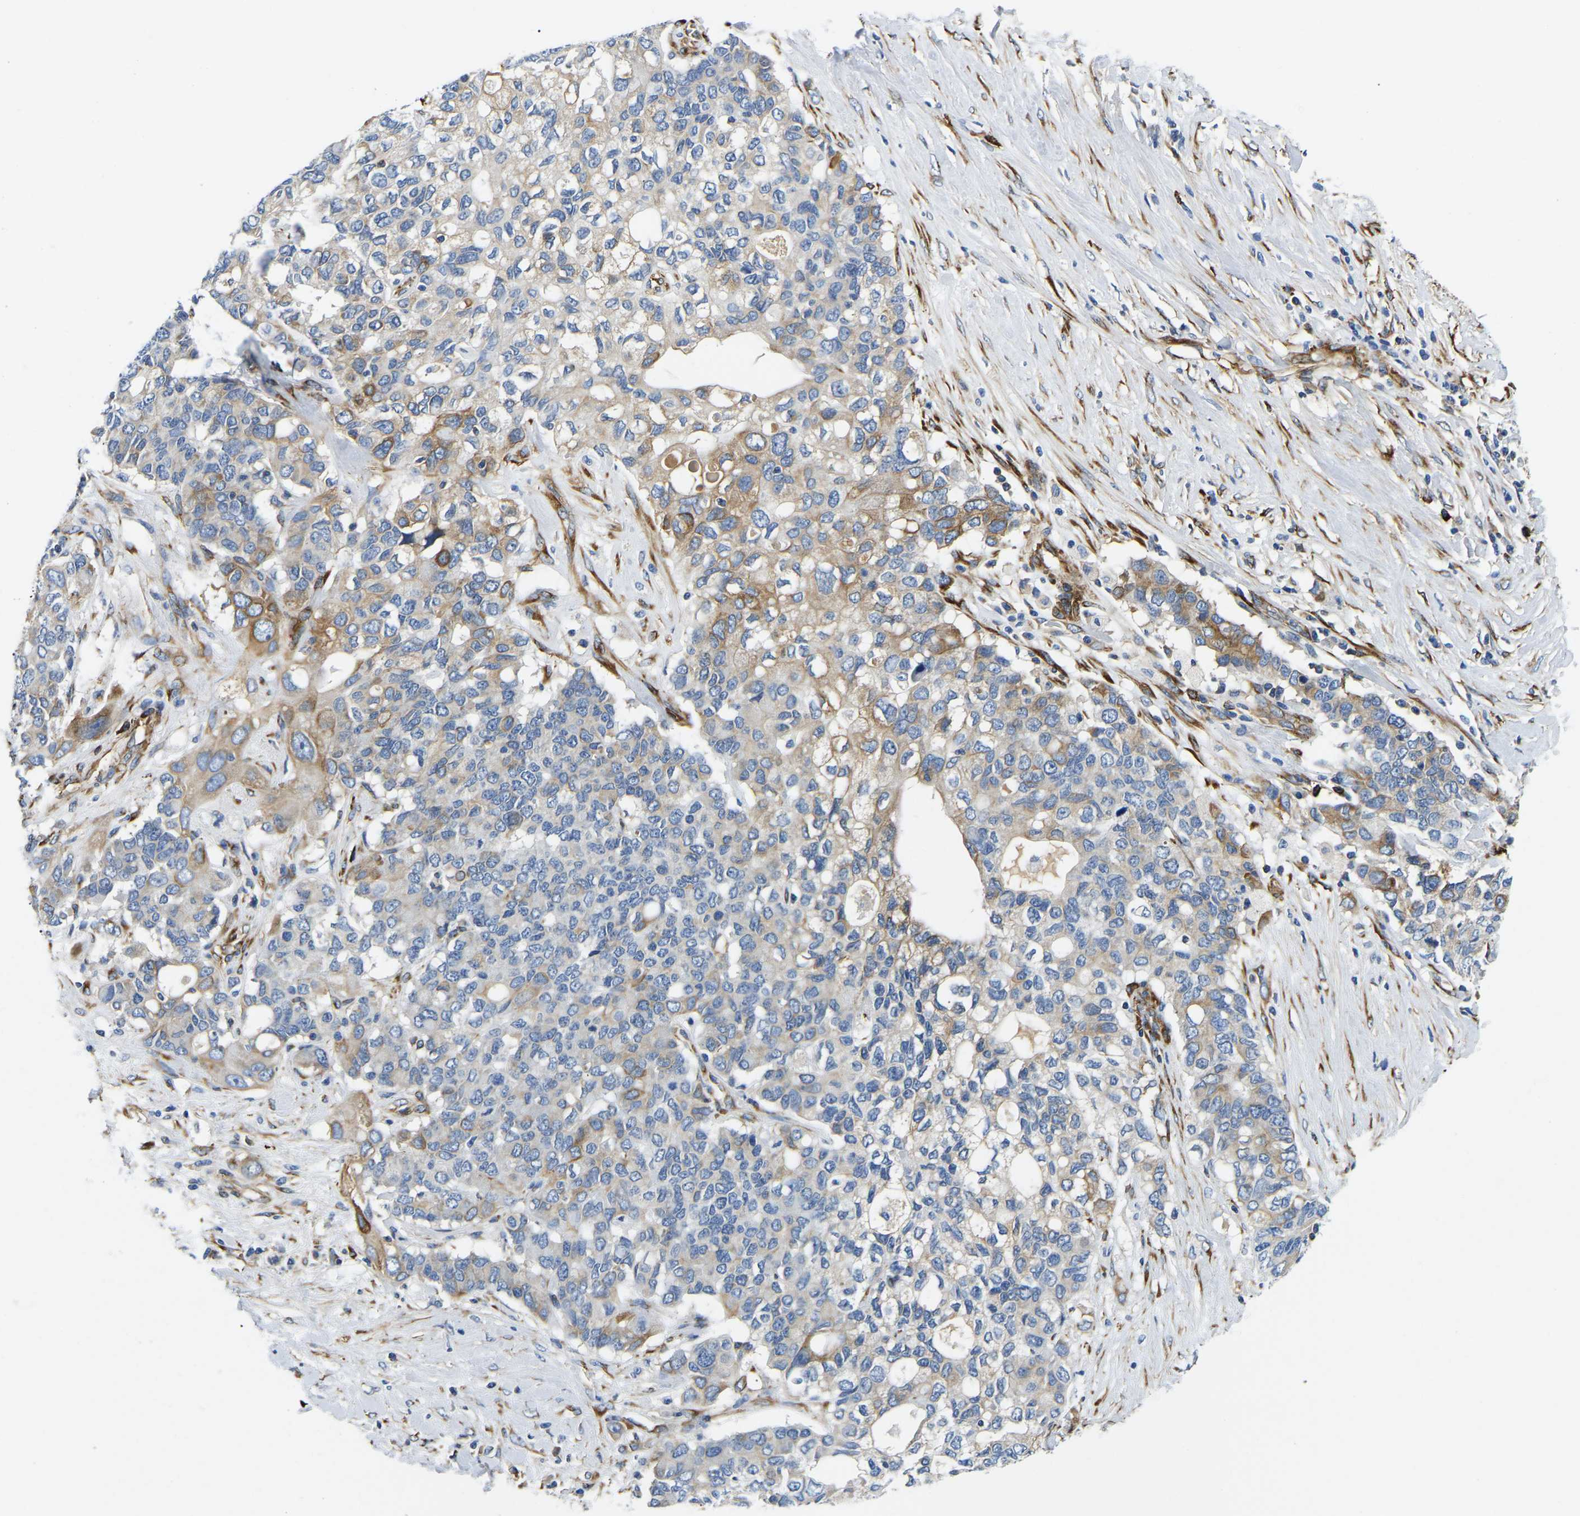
{"staining": {"intensity": "moderate", "quantity": "<25%", "location": "cytoplasmic/membranous"}, "tissue": "pancreatic cancer", "cell_type": "Tumor cells", "image_type": "cancer", "snomed": [{"axis": "morphology", "description": "Adenocarcinoma, NOS"}, {"axis": "topography", "description": "Pancreas"}], "caption": "This is a histology image of IHC staining of pancreatic cancer, which shows moderate expression in the cytoplasmic/membranous of tumor cells.", "gene": "DUSP8", "patient": {"sex": "female", "age": 56}}